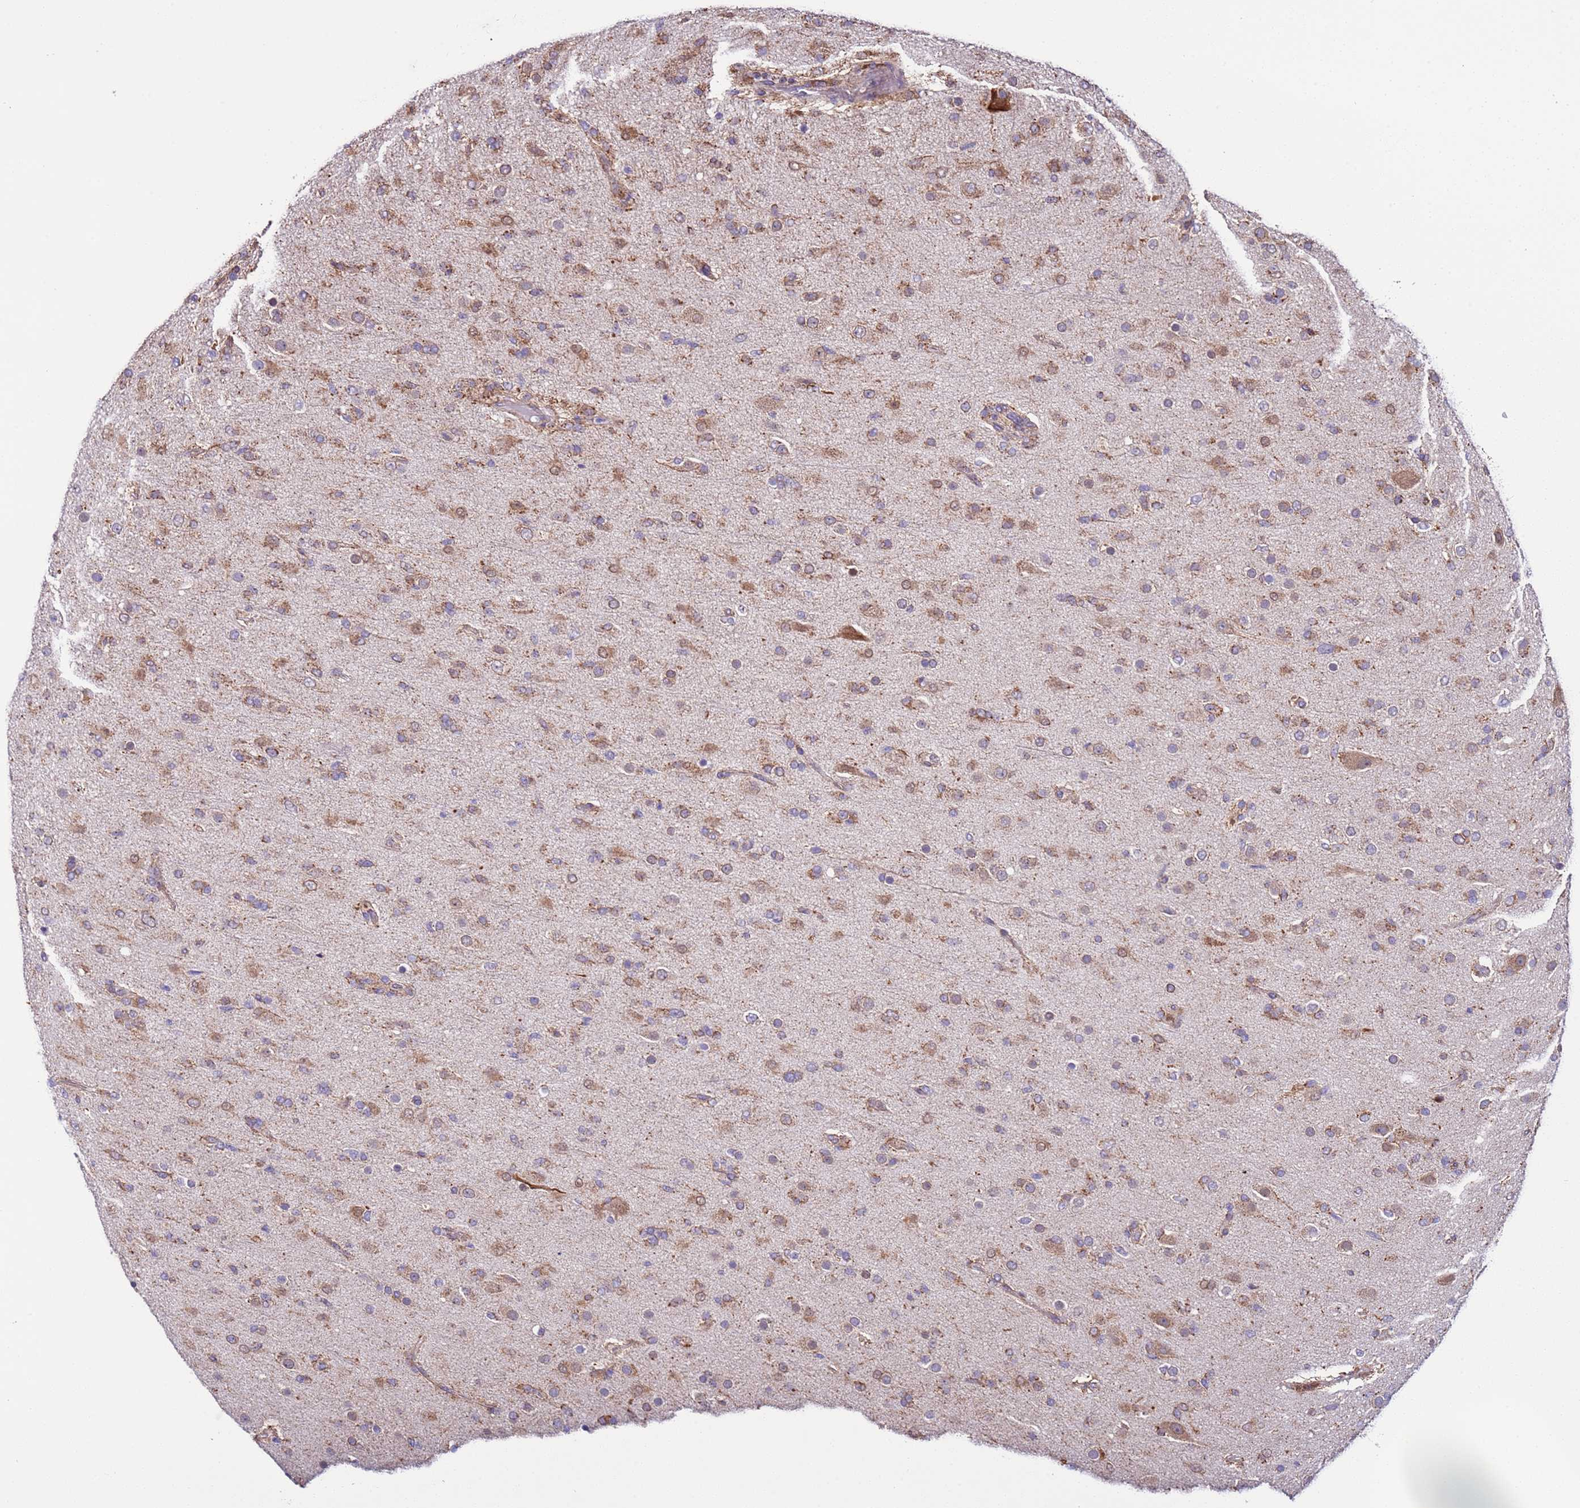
{"staining": {"intensity": "moderate", "quantity": ">75%", "location": "cytoplasmic/membranous"}, "tissue": "glioma", "cell_type": "Tumor cells", "image_type": "cancer", "snomed": [{"axis": "morphology", "description": "Glioma, malignant, Low grade"}, {"axis": "topography", "description": "Brain"}], "caption": "Glioma stained with immunohistochemistry (IHC) displays moderate cytoplasmic/membranous staining in about >75% of tumor cells.", "gene": "AHI1", "patient": {"sex": "male", "age": 65}}